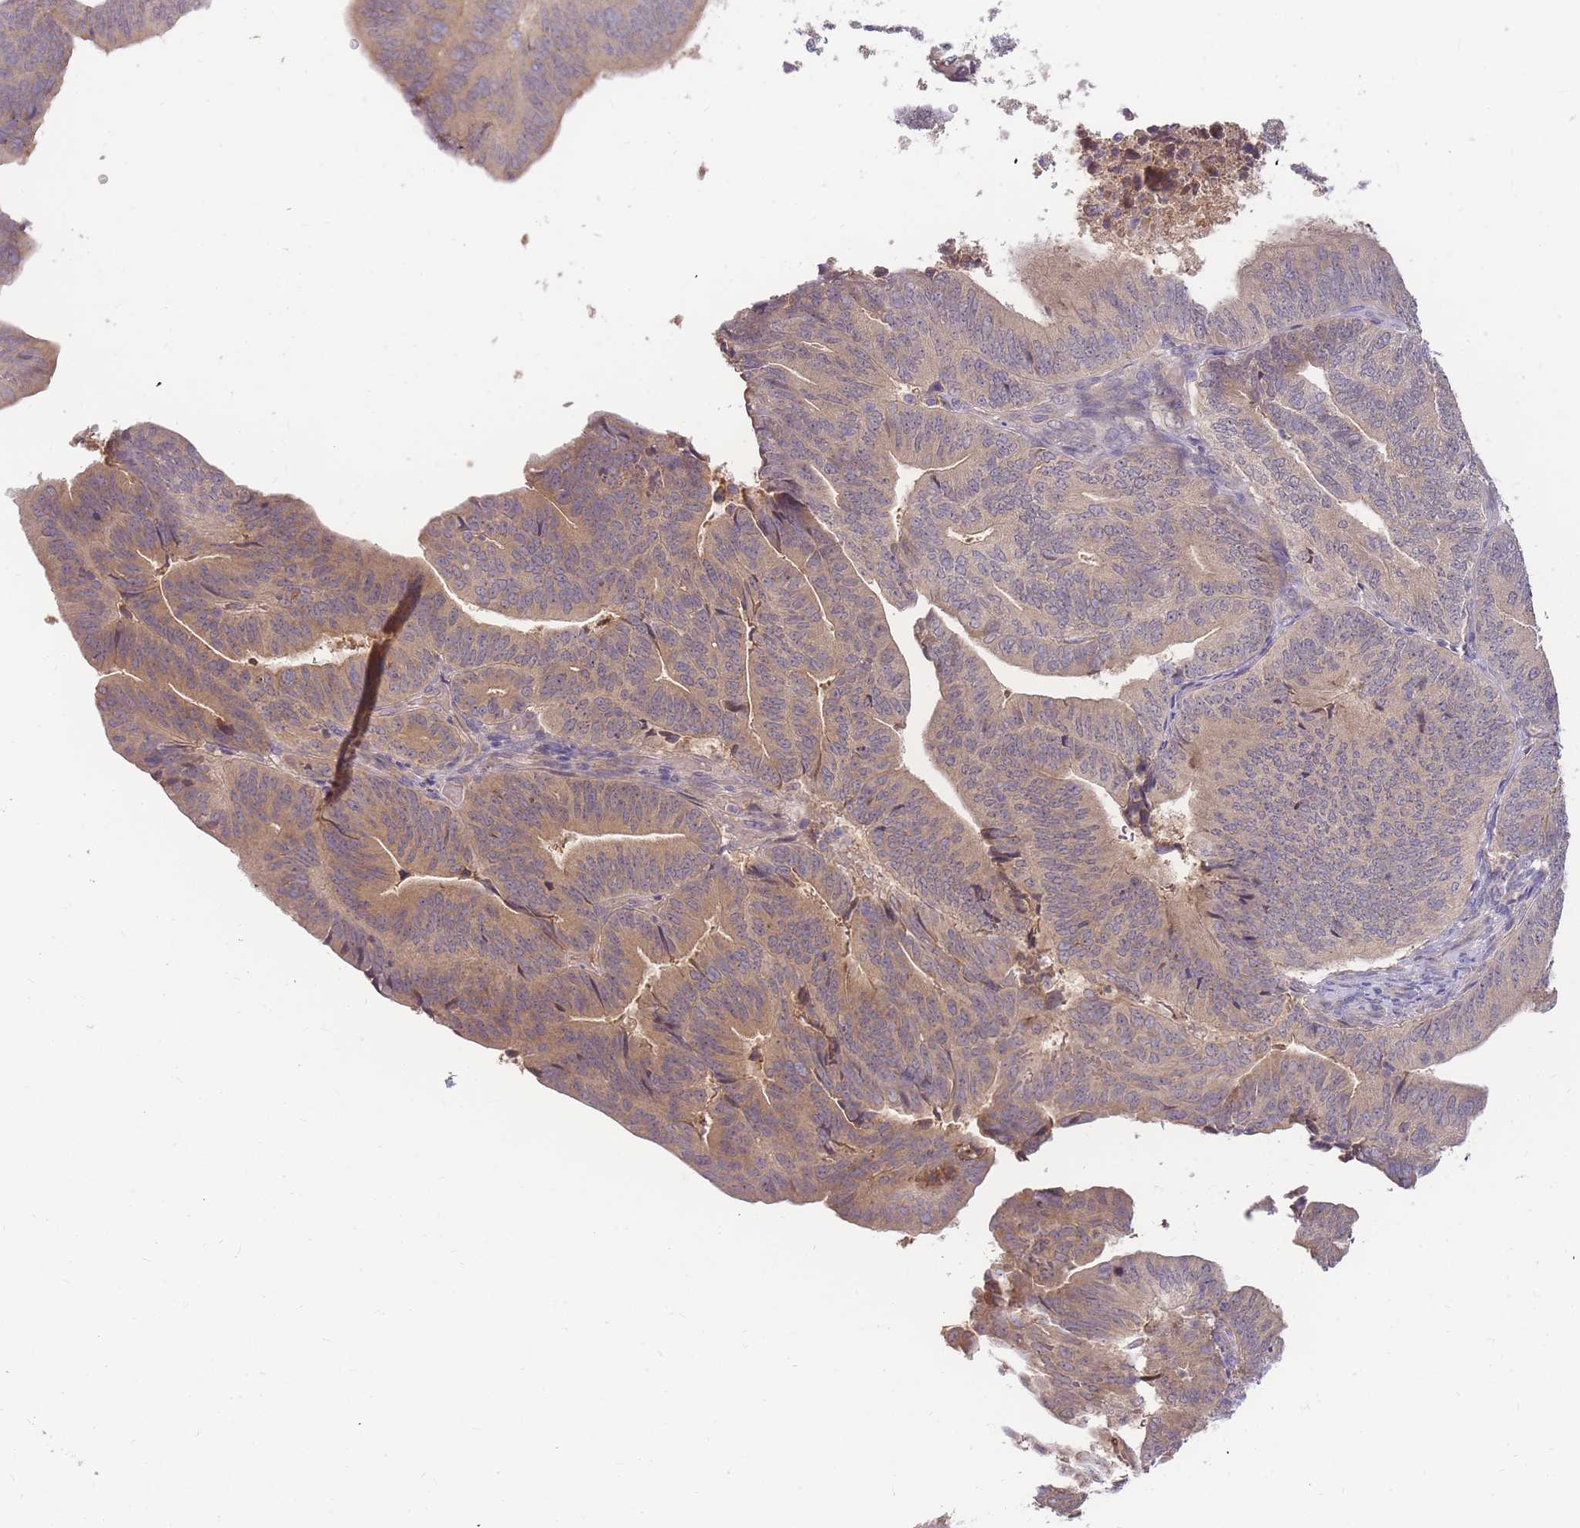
{"staining": {"intensity": "weak", "quantity": ">75%", "location": "cytoplasmic/membranous"}, "tissue": "endometrial cancer", "cell_type": "Tumor cells", "image_type": "cancer", "snomed": [{"axis": "morphology", "description": "Adenocarcinoma, NOS"}, {"axis": "topography", "description": "Endometrium"}], "caption": "This is an image of immunohistochemistry (IHC) staining of endometrial cancer, which shows weak expression in the cytoplasmic/membranous of tumor cells.", "gene": "ZNF577", "patient": {"sex": "female", "age": 70}}